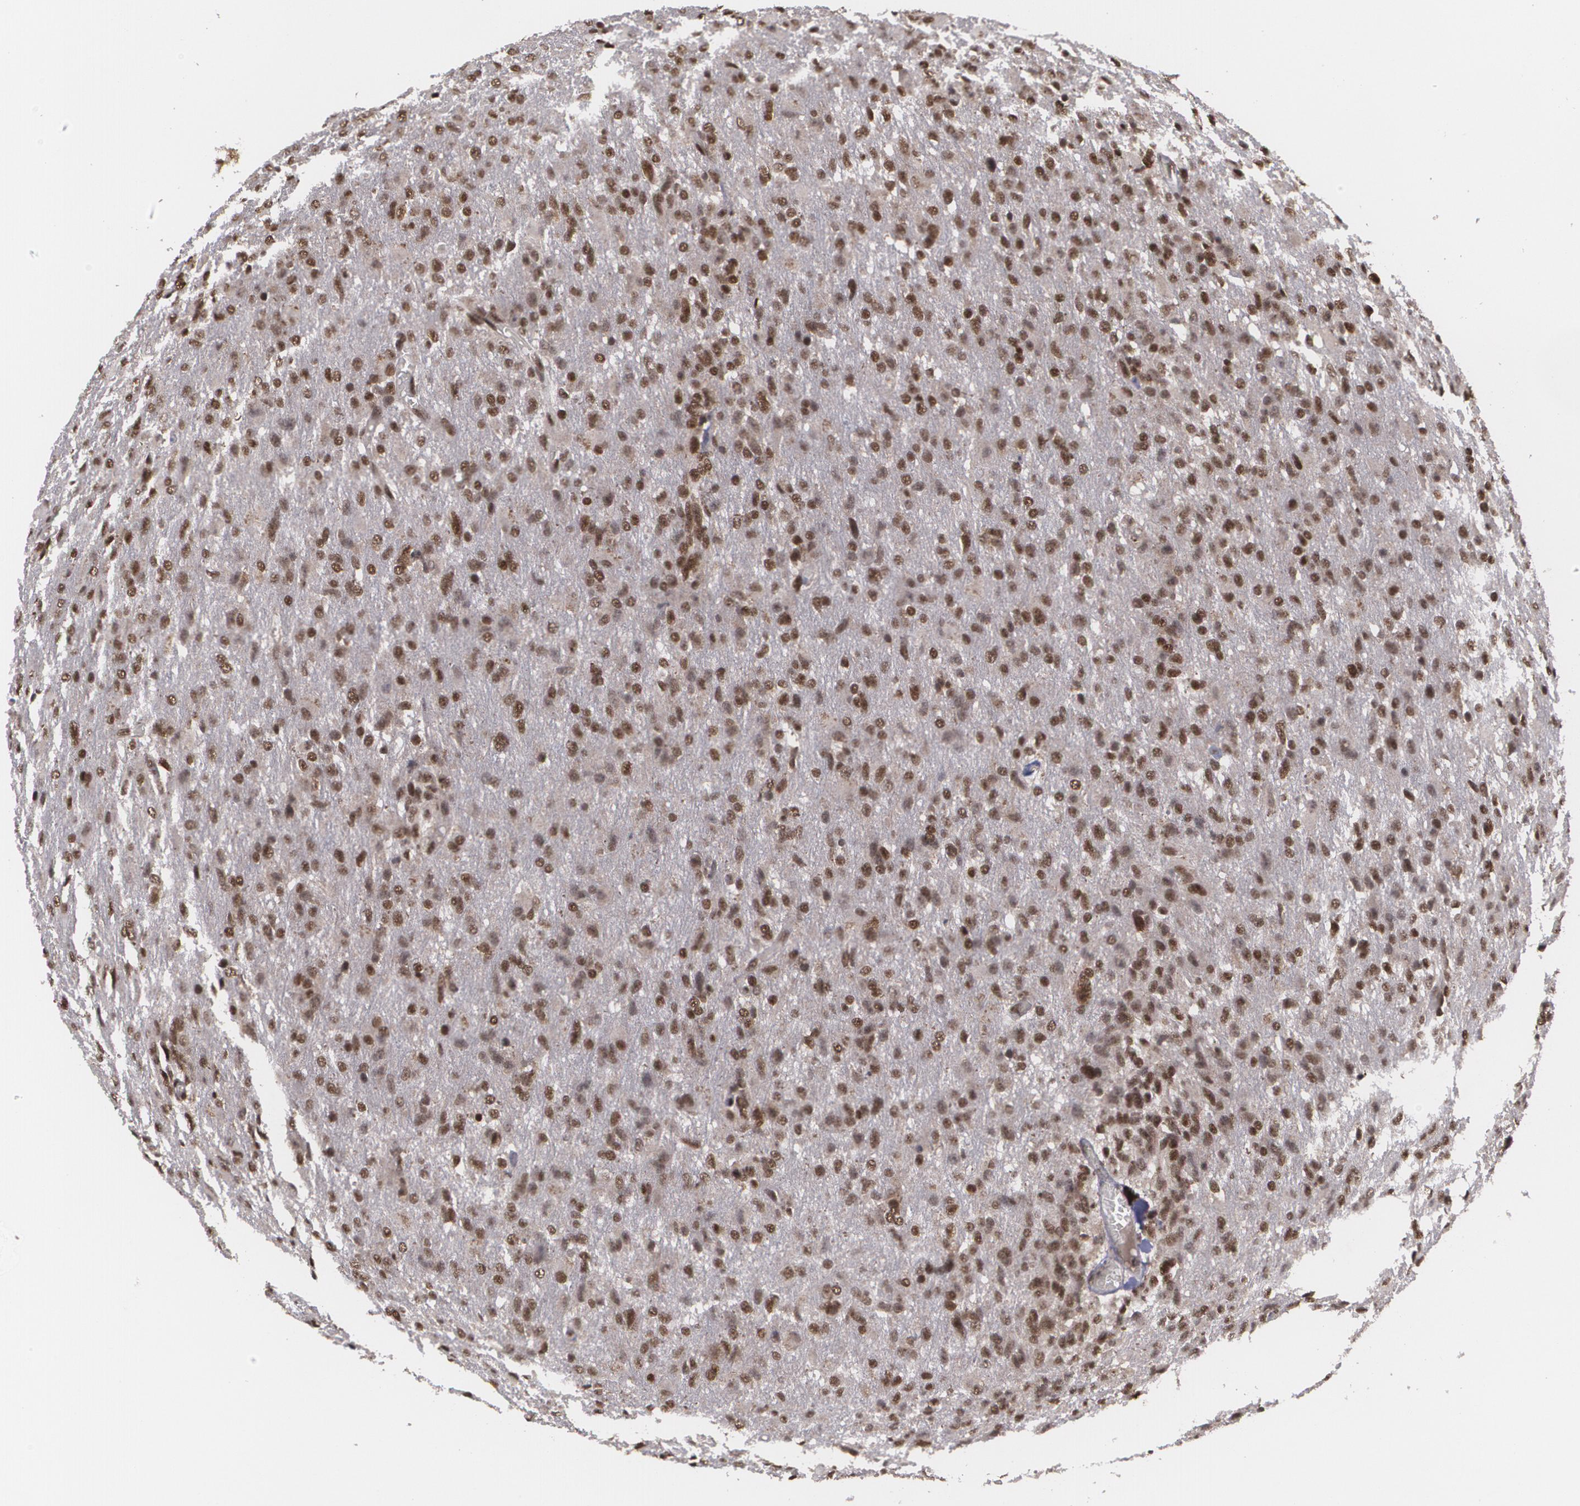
{"staining": {"intensity": "strong", "quantity": ">75%", "location": "nuclear"}, "tissue": "glioma", "cell_type": "Tumor cells", "image_type": "cancer", "snomed": [{"axis": "morphology", "description": "Glioma, malignant, High grade"}, {"axis": "topography", "description": "Brain"}], "caption": "Immunohistochemical staining of human malignant glioma (high-grade) demonstrates strong nuclear protein expression in approximately >75% of tumor cells. The staining is performed using DAB (3,3'-diaminobenzidine) brown chromogen to label protein expression. The nuclei are counter-stained blue using hematoxylin.", "gene": "RXRB", "patient": {"sex": "male", "age": 68}}